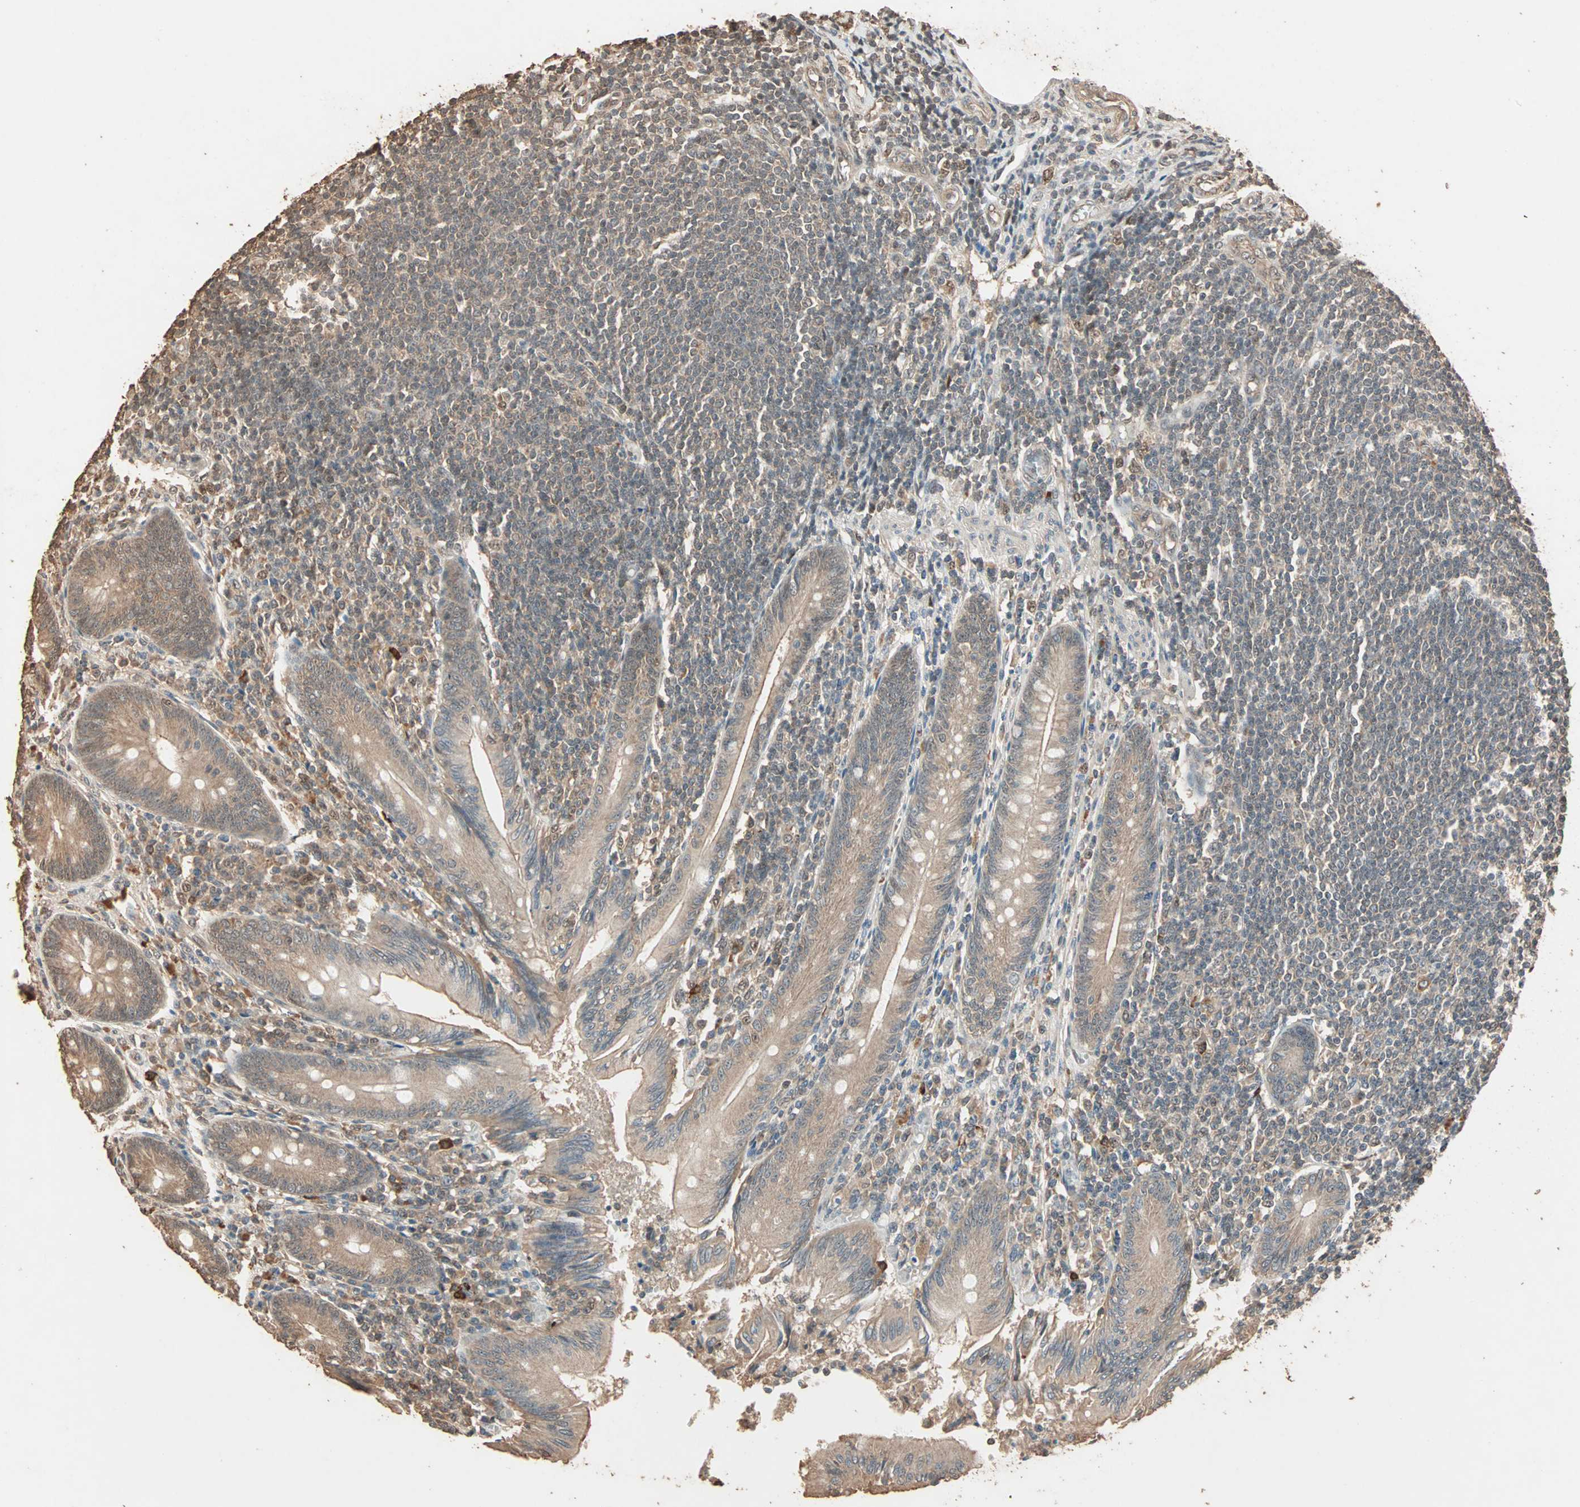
{"staining": {"intensity": "moderate", "quantity": ">75%", "location": "cytoplasmic/membranous,nuclear"}, "tissue": "appendix", "cell_type": "Glandular cells", "image_type": "normal", "snomed": [{"axis": "morphology", "description": "Normal tissue, NOS"}, {"axis": "morphology", "description": "Inflammation, NOS"}, {"axis": "topography", "description": "Appendix"}], "caption": "Appendix stained with DAB IHC shows medium levels of moderate cytoplasmic/membranous,nuclear positivity in about >75% of glandular cells.", "gene": "ZBTB33", "patient": {"sex": "male", "age": 46}}